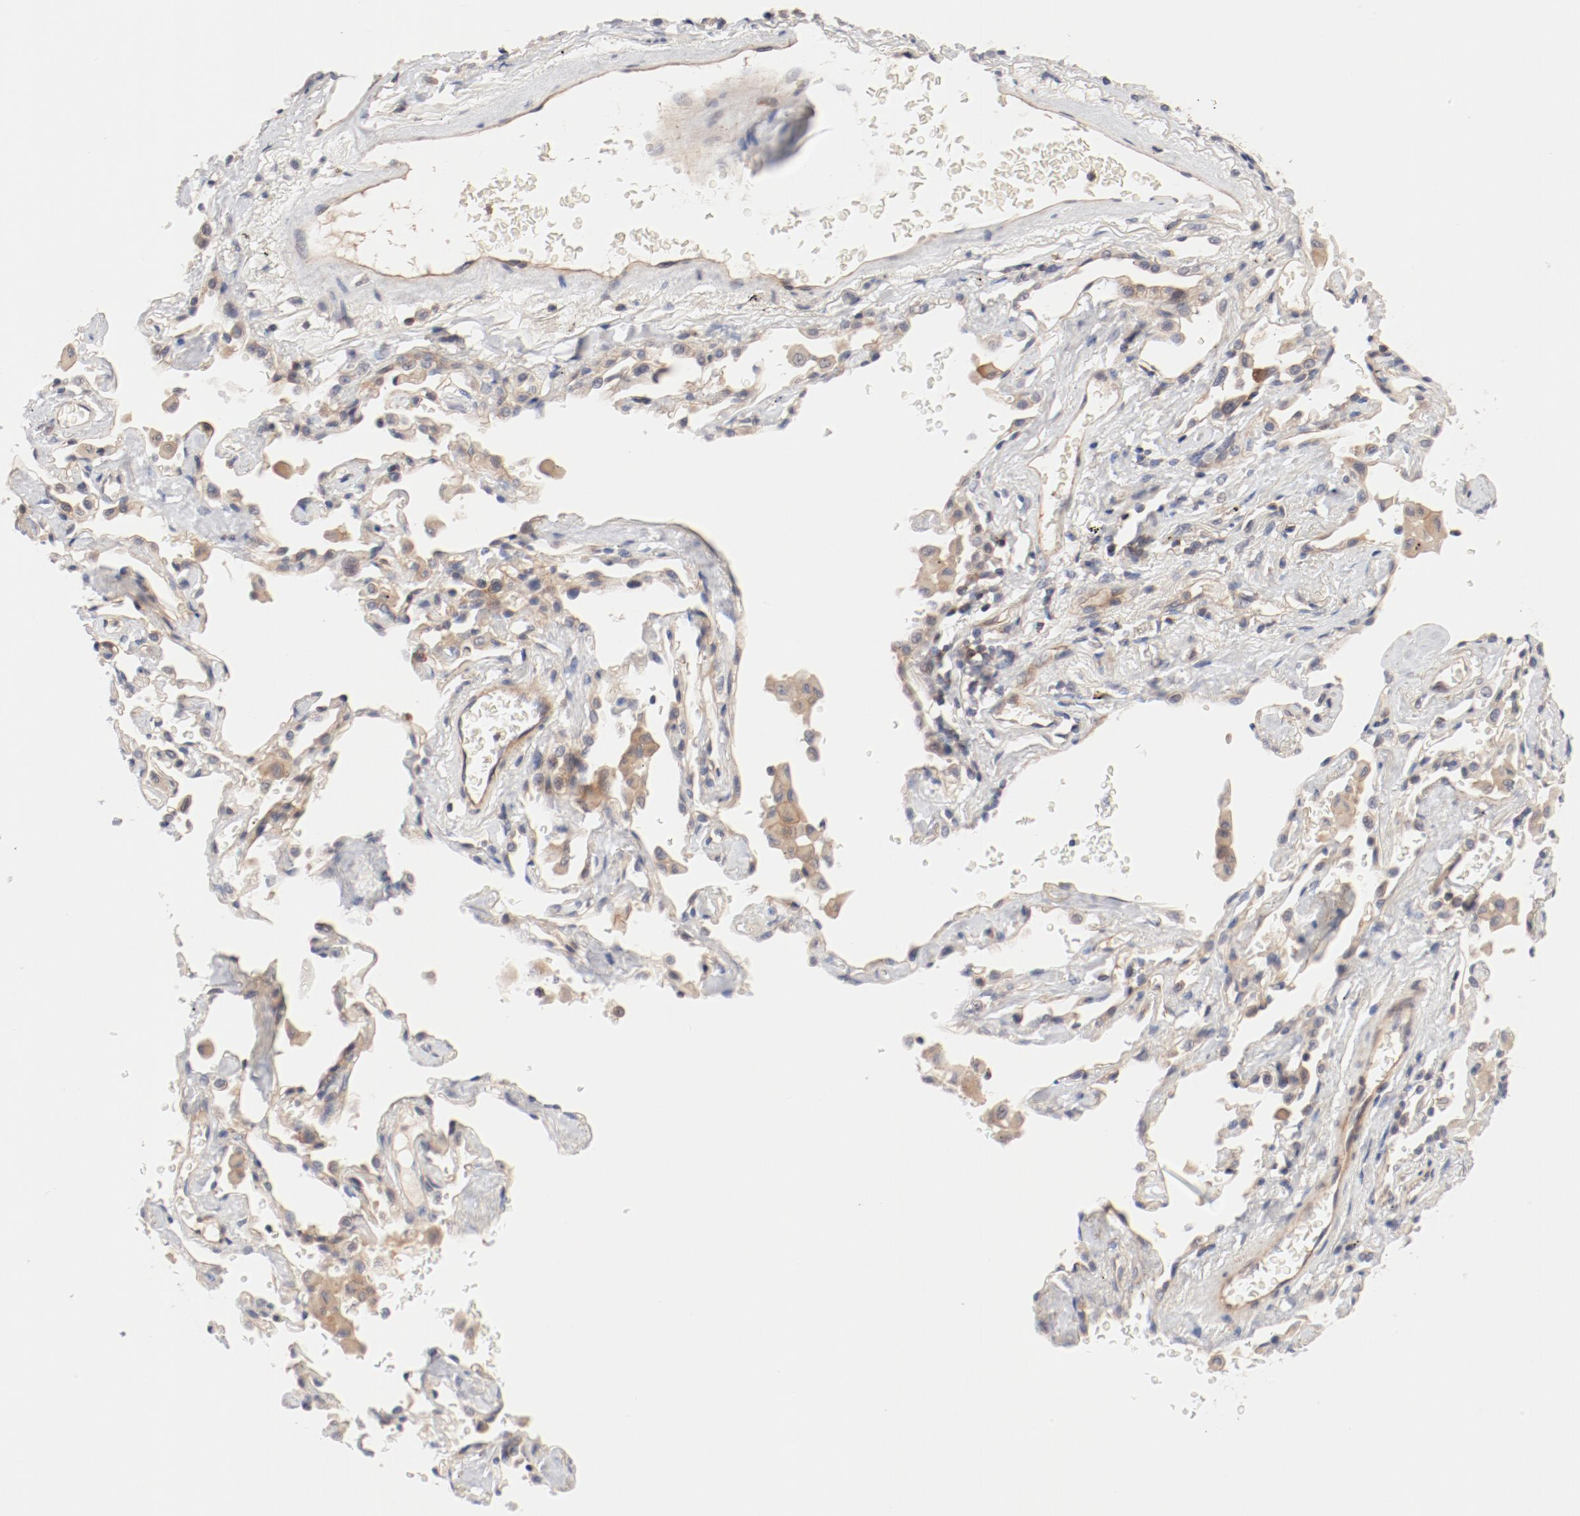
{"staining": {"intensity": "moderate", "quantity": ">75%", "location": "cytoplasmic/membranous"}, "tissue": "lung cancer", "cell_type": "Tumor cells", "image_type": "cancer", "snomed": [{"axis": "morphology", "description": "Adenocarcinoma, NOS"}, {"axis": "topography", "description": "Lung"}], "caption": "Tumor cells demonstrate moderate cytoplasmic/membranous staining in approximately >75% of cells in lung cancer (adenocarcinoma).", "gene": "ZNF267", "patient": {"sex": "female", "age": 64}}